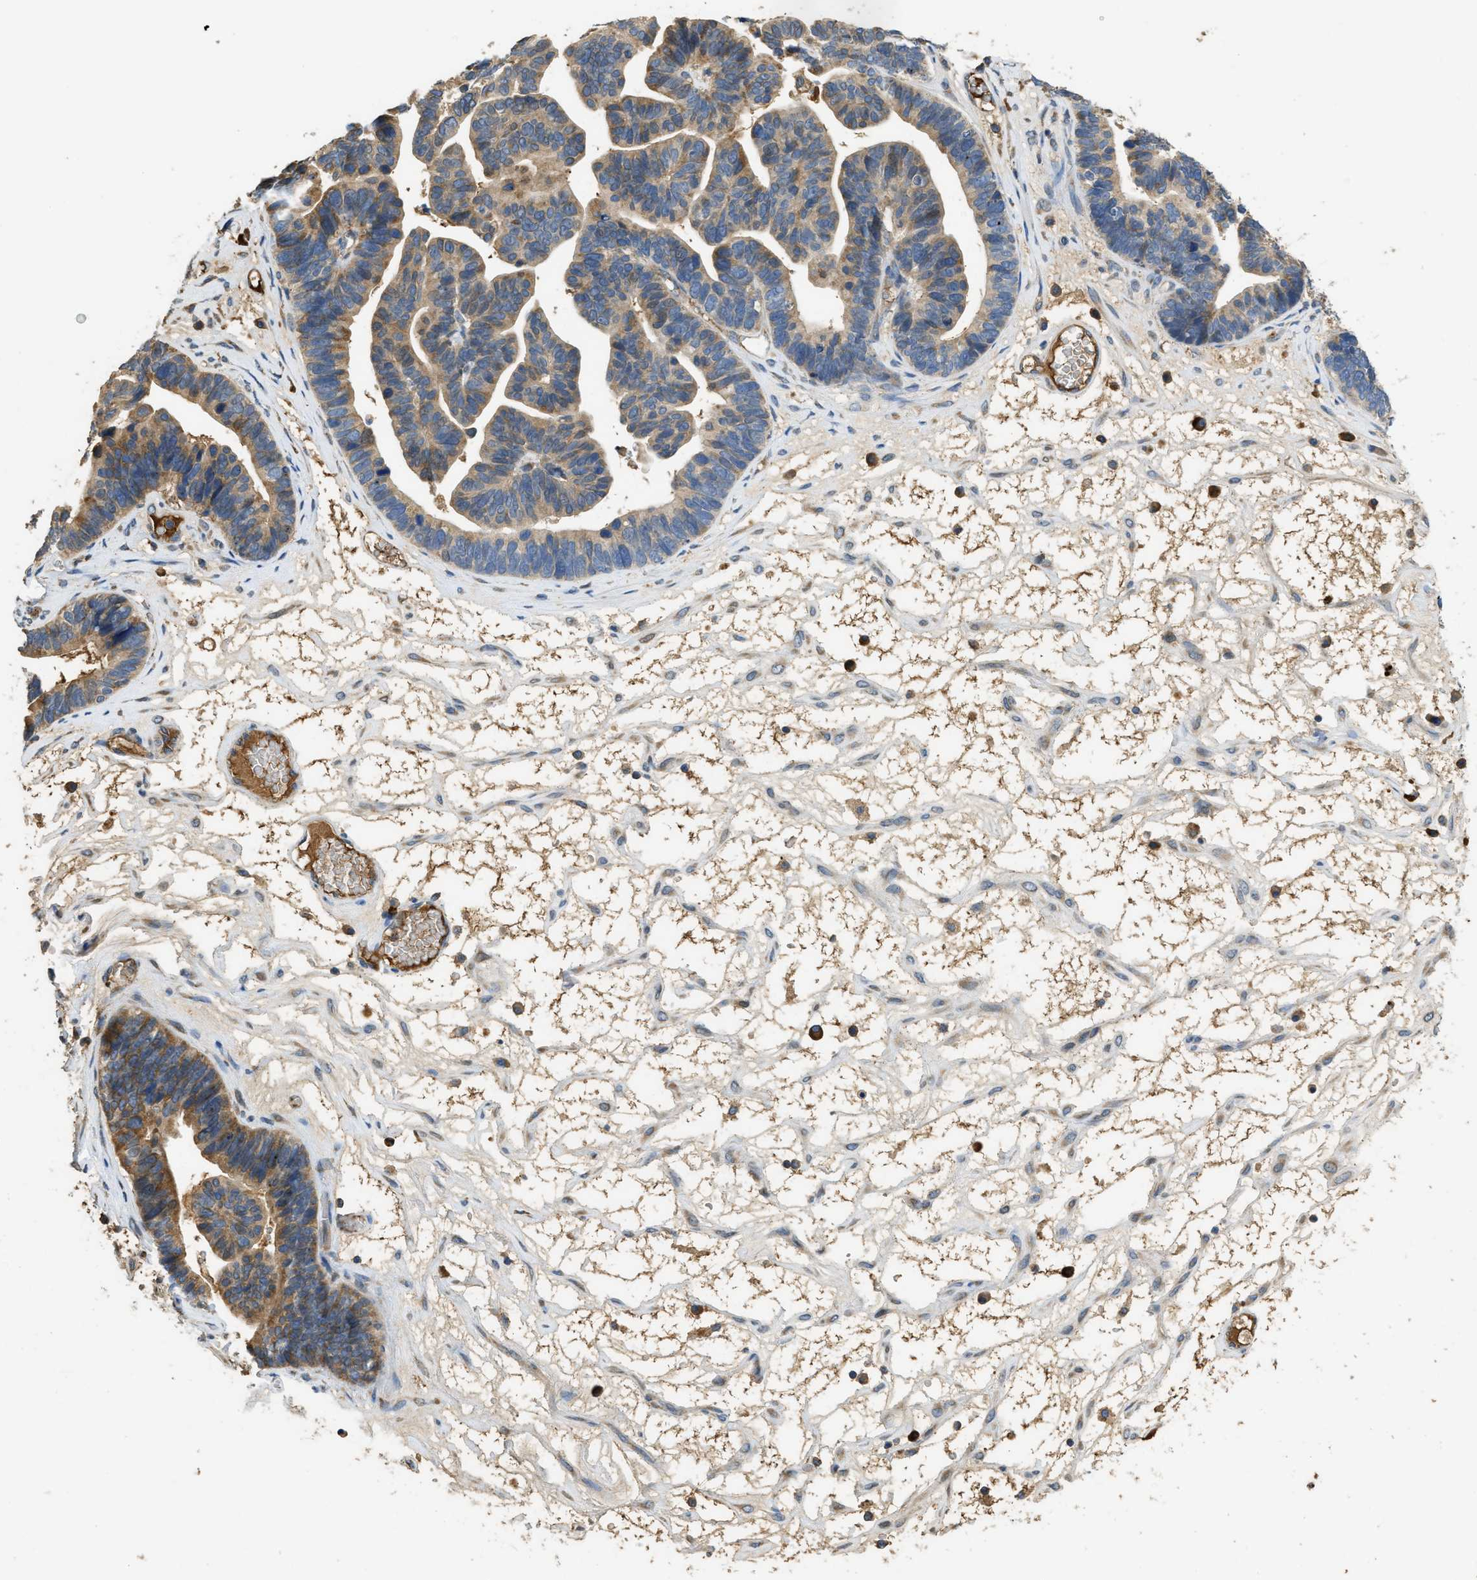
{"staining": {"intensity": "moderate", "quantity": "25%-75%", "location": "cytoplasmic/membranous"}, "tissue": "ovarian cancer", "cell_type": "Tumor cells", "image_type": "cancer", "snomed": [{"axis": "morphology", "description": "Cystadenocarcinoma, serous, NOS"}, {"axis": "topography", "description": "Ovary"}], "caption": "DAB (3,3'-diaminobenzidine) immunohistochemical staining of human ovarian cancer reveals moderate cytoplasmic/membranous protein positivity in approximately 25%-75% of tumor cells.", "gene": "RIPK2", "patient": {"sex": "female", "age": 56}}